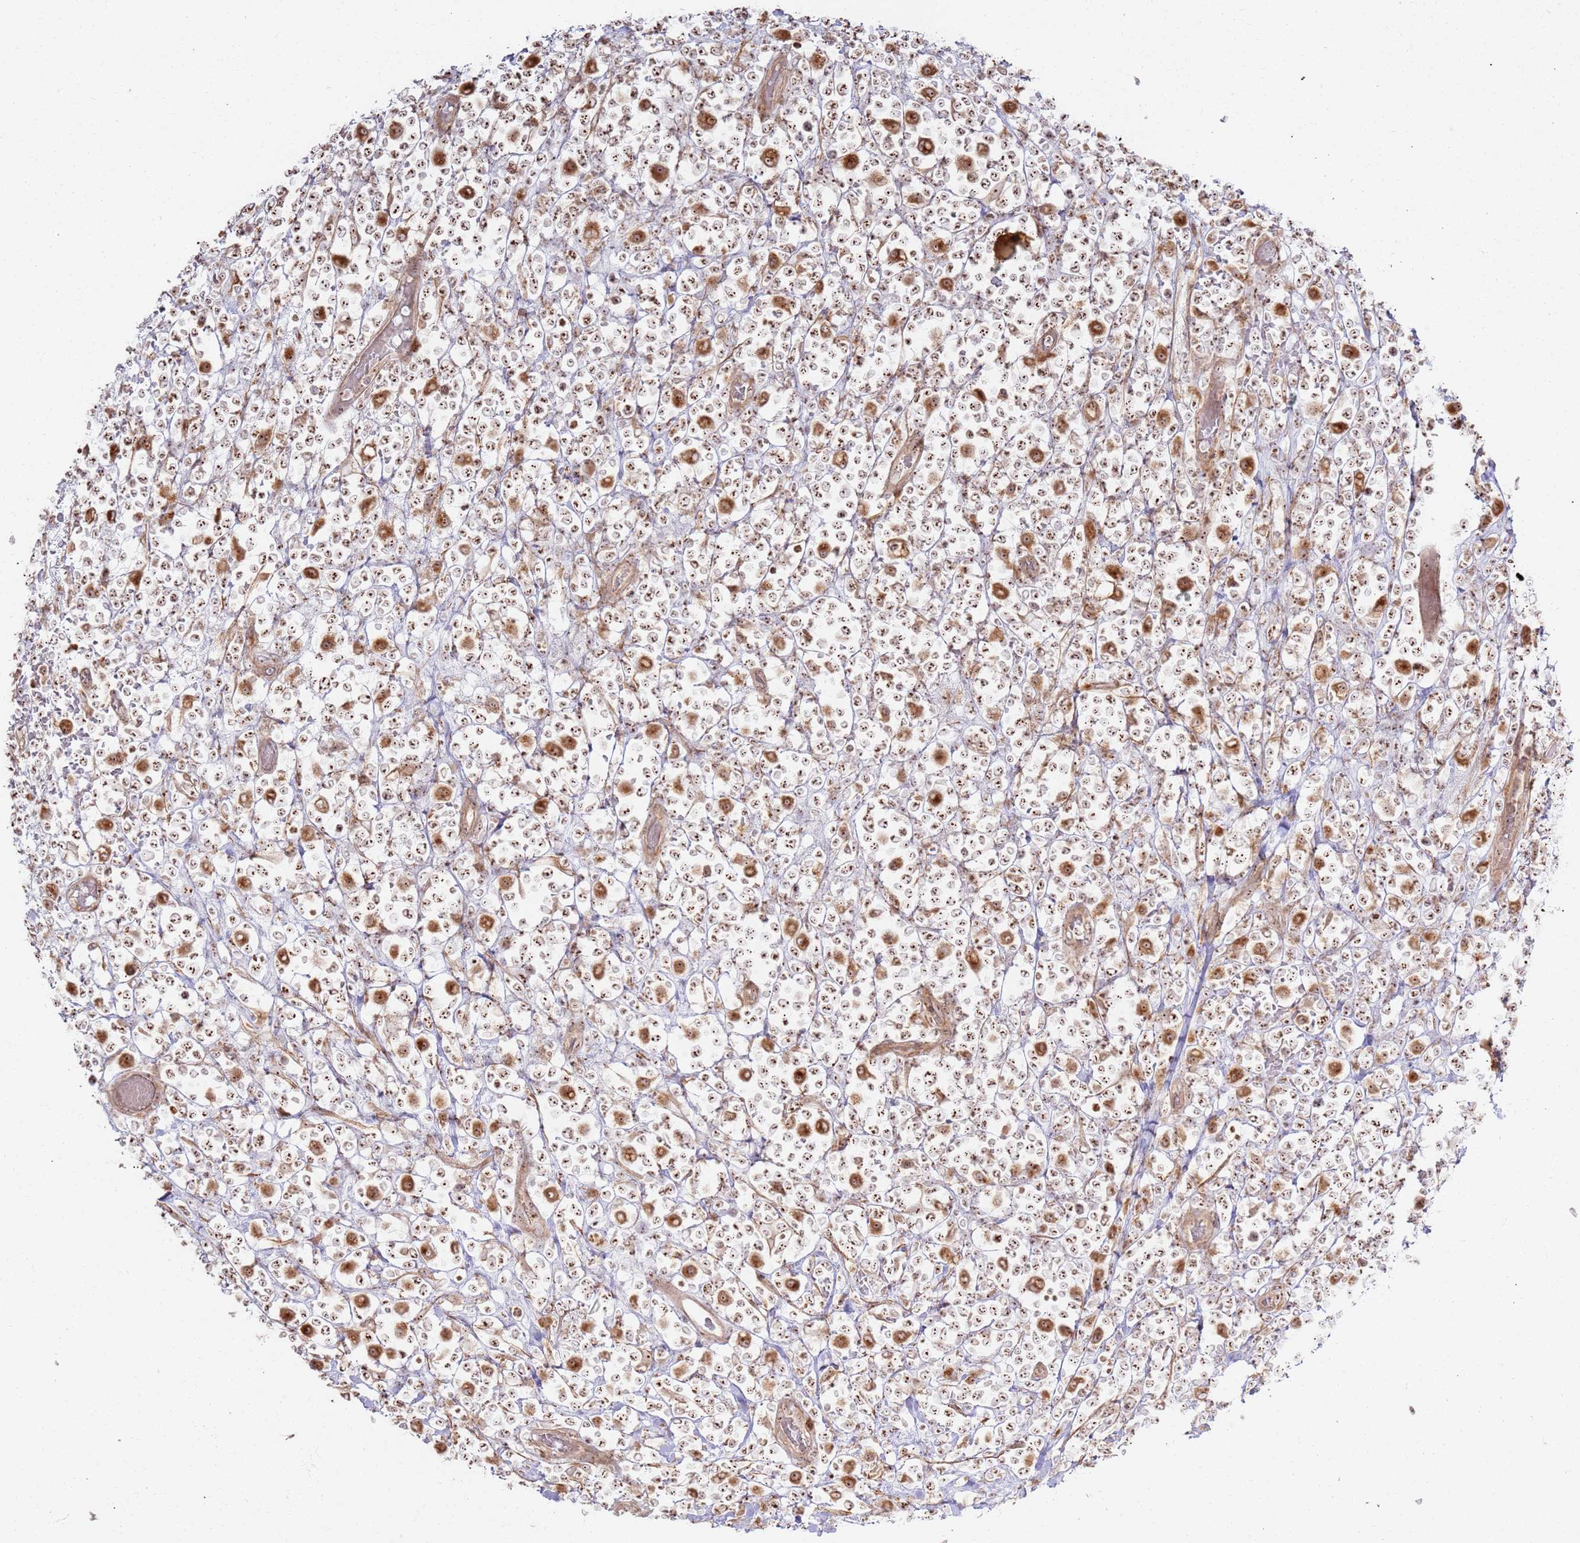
{"staining": {"intensity": "moderate", "quantity": ">75%", "location": "nuclear"}, "tissue": "lymphoma", "cell_type": "Tumor cells", "image_type": "cancer", "snomed": [{"axis": "morphology", "description": "Malignant lymphoma, non-Hodgkin's type, High grade"}, {"axis": "topography", "description": "Colon"}], "caption": "Immunohistochemical staining of lymphoma exhibits medium levels of moderate nuclear positivity in approximately >75% of tumor cells.", "gene": "CNPY1", "patient": {"sex": "female", "age": 53}}